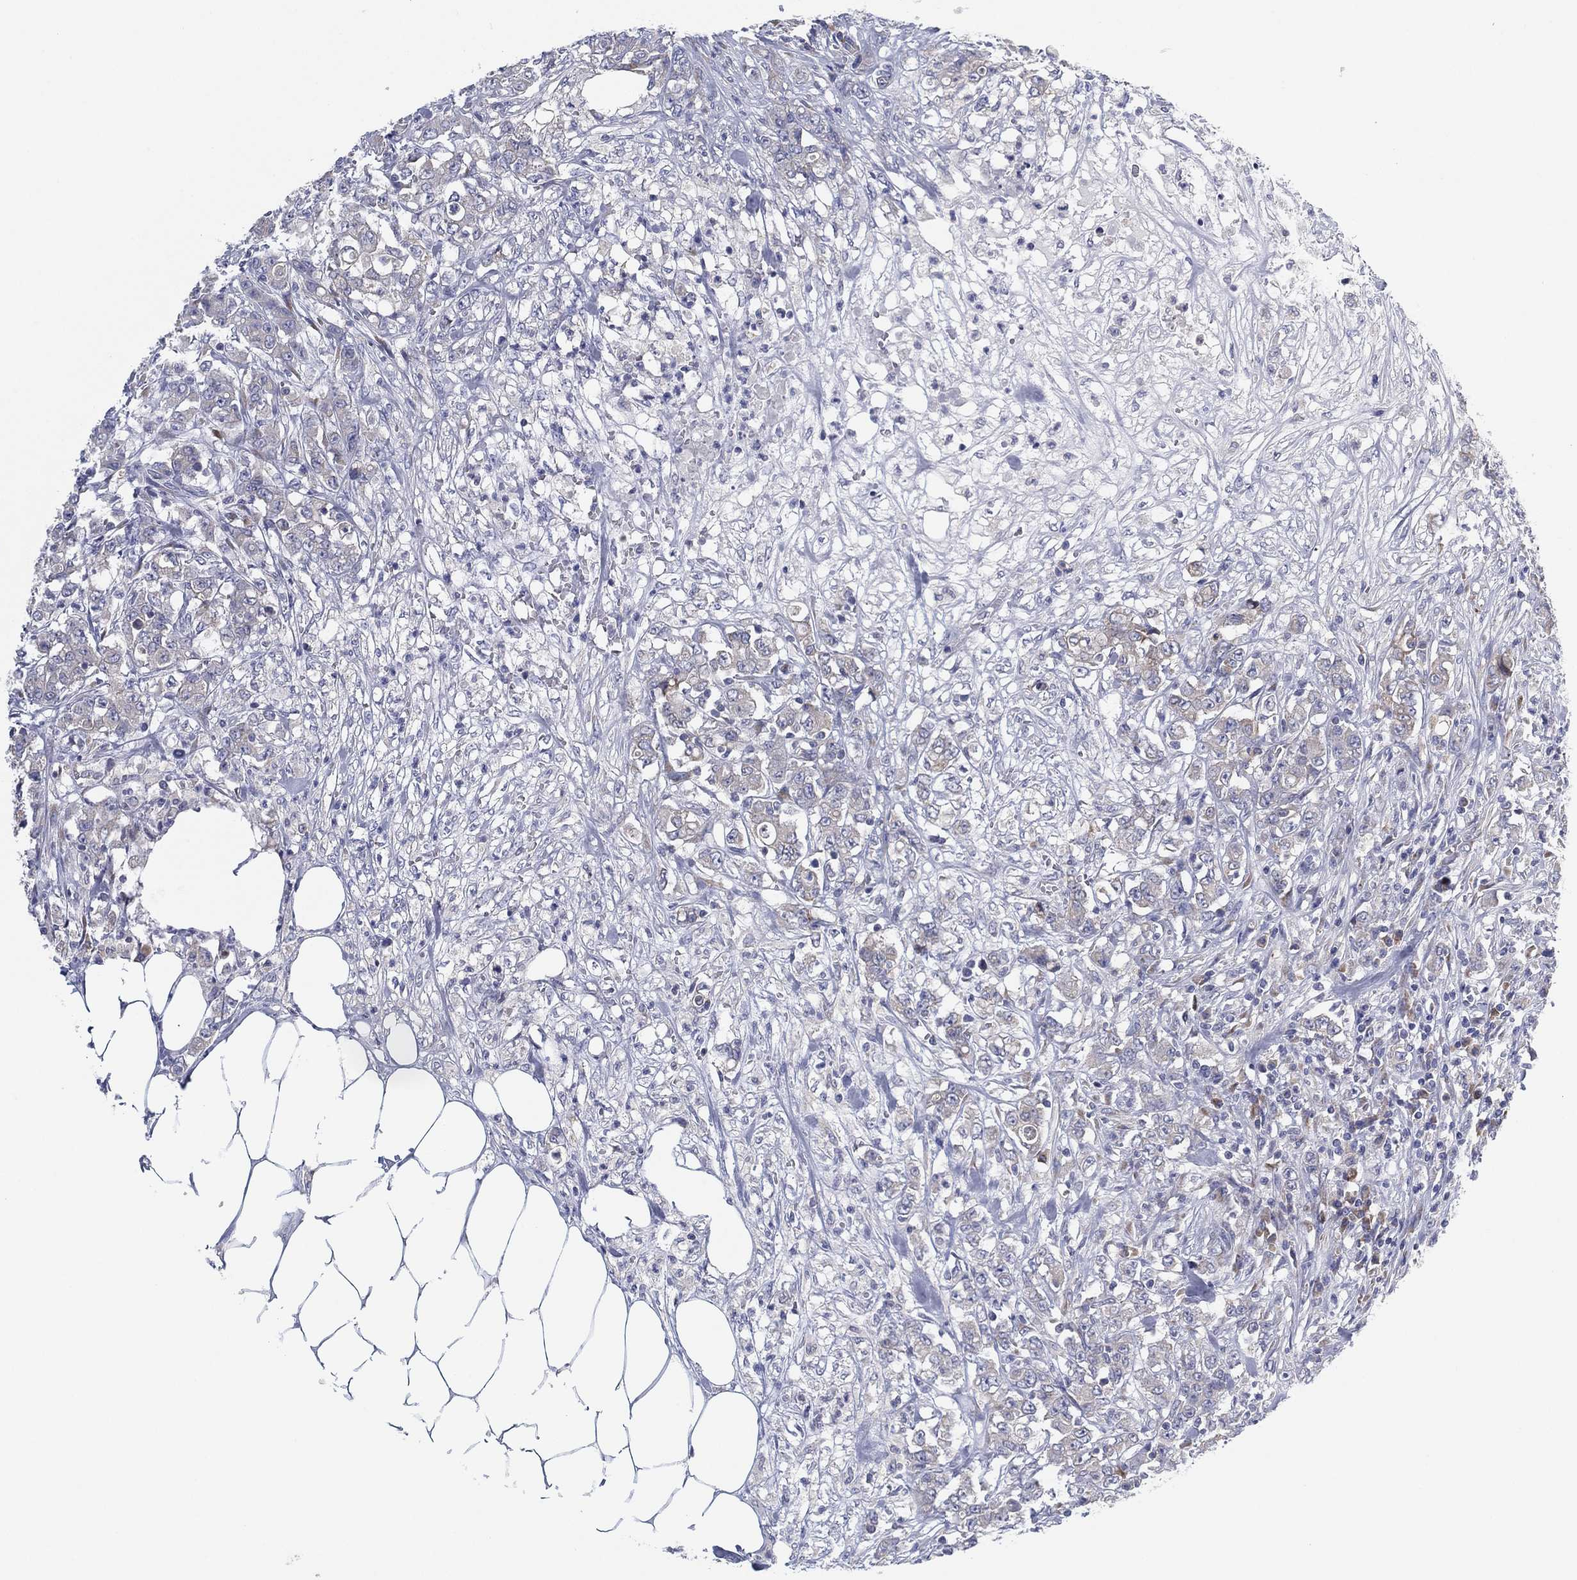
{"staining": {"intensity": "negative", "quantity": "none", "location": "none"}, "tissue": "colorectal cancer", "cell_type": "Tumor cells", "image_type": "cancer", "snomed": [{"axis": "morphology", "description": "Adenocarcinoma, NOS"}, {"axis": "topography", "description": "Colon"}], "caption": "A histopathology image of human adenocarcinoma (colorectal) is negative for staining in tumor cells.", "gene": "TMEM40", "patient": {"sex": "female", "age": 48}}